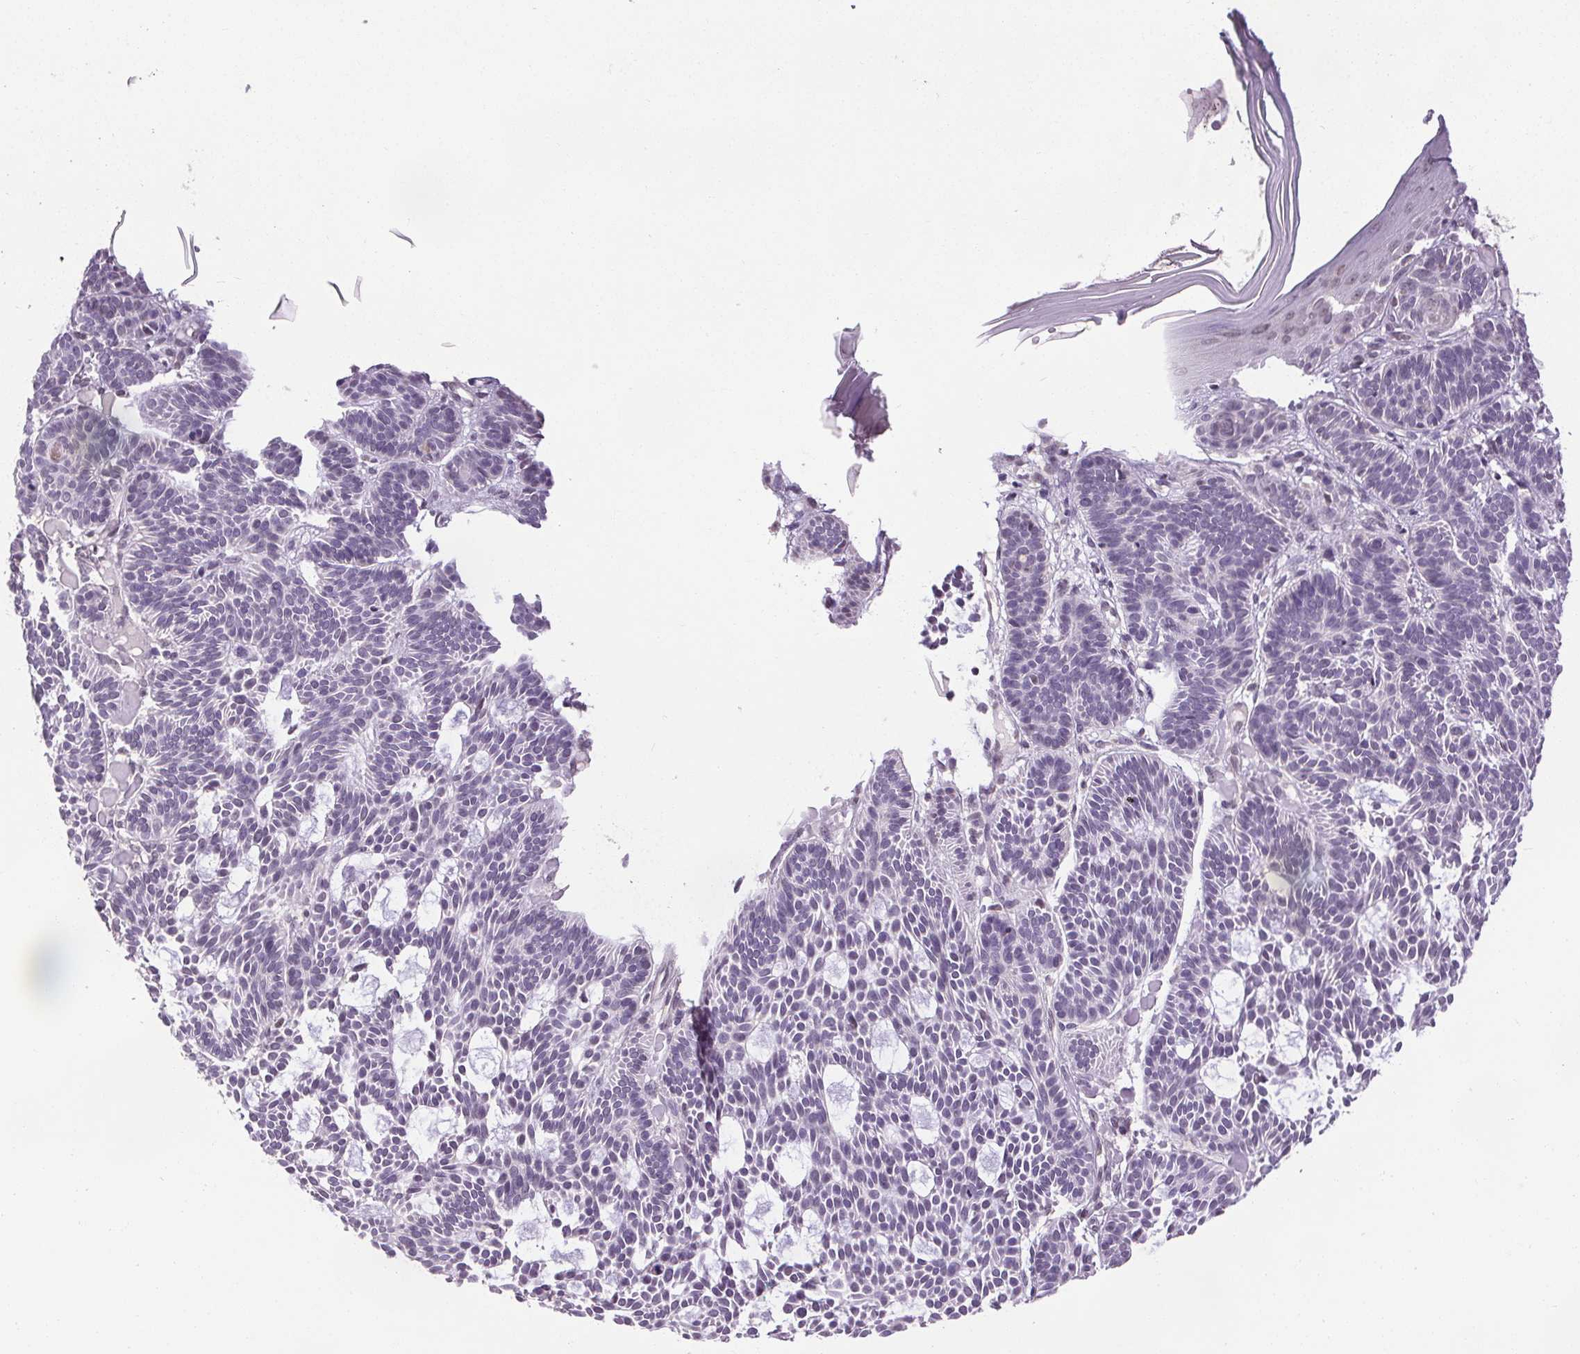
{"staining": {"intensity": "negative", "quantity": "none", "location": "none"}, "tissue": "skin cancer", "cell_type": "Tumor cells", "image_type": "cancer", "snomed": [{"axis": "morphology", "description": "Basal cell carcinoma"}, {"axis": "topography", "description": "Skin"}], "caption": "DAB (3,3'-diaminobenzidine) immunohistochemical staining of human skin cancer (basal cell carcinoma) demonstrates no significant expression in tumor cells.", "gene": "SLC2A9", "patient": {"sex": "male", "age": 85}}